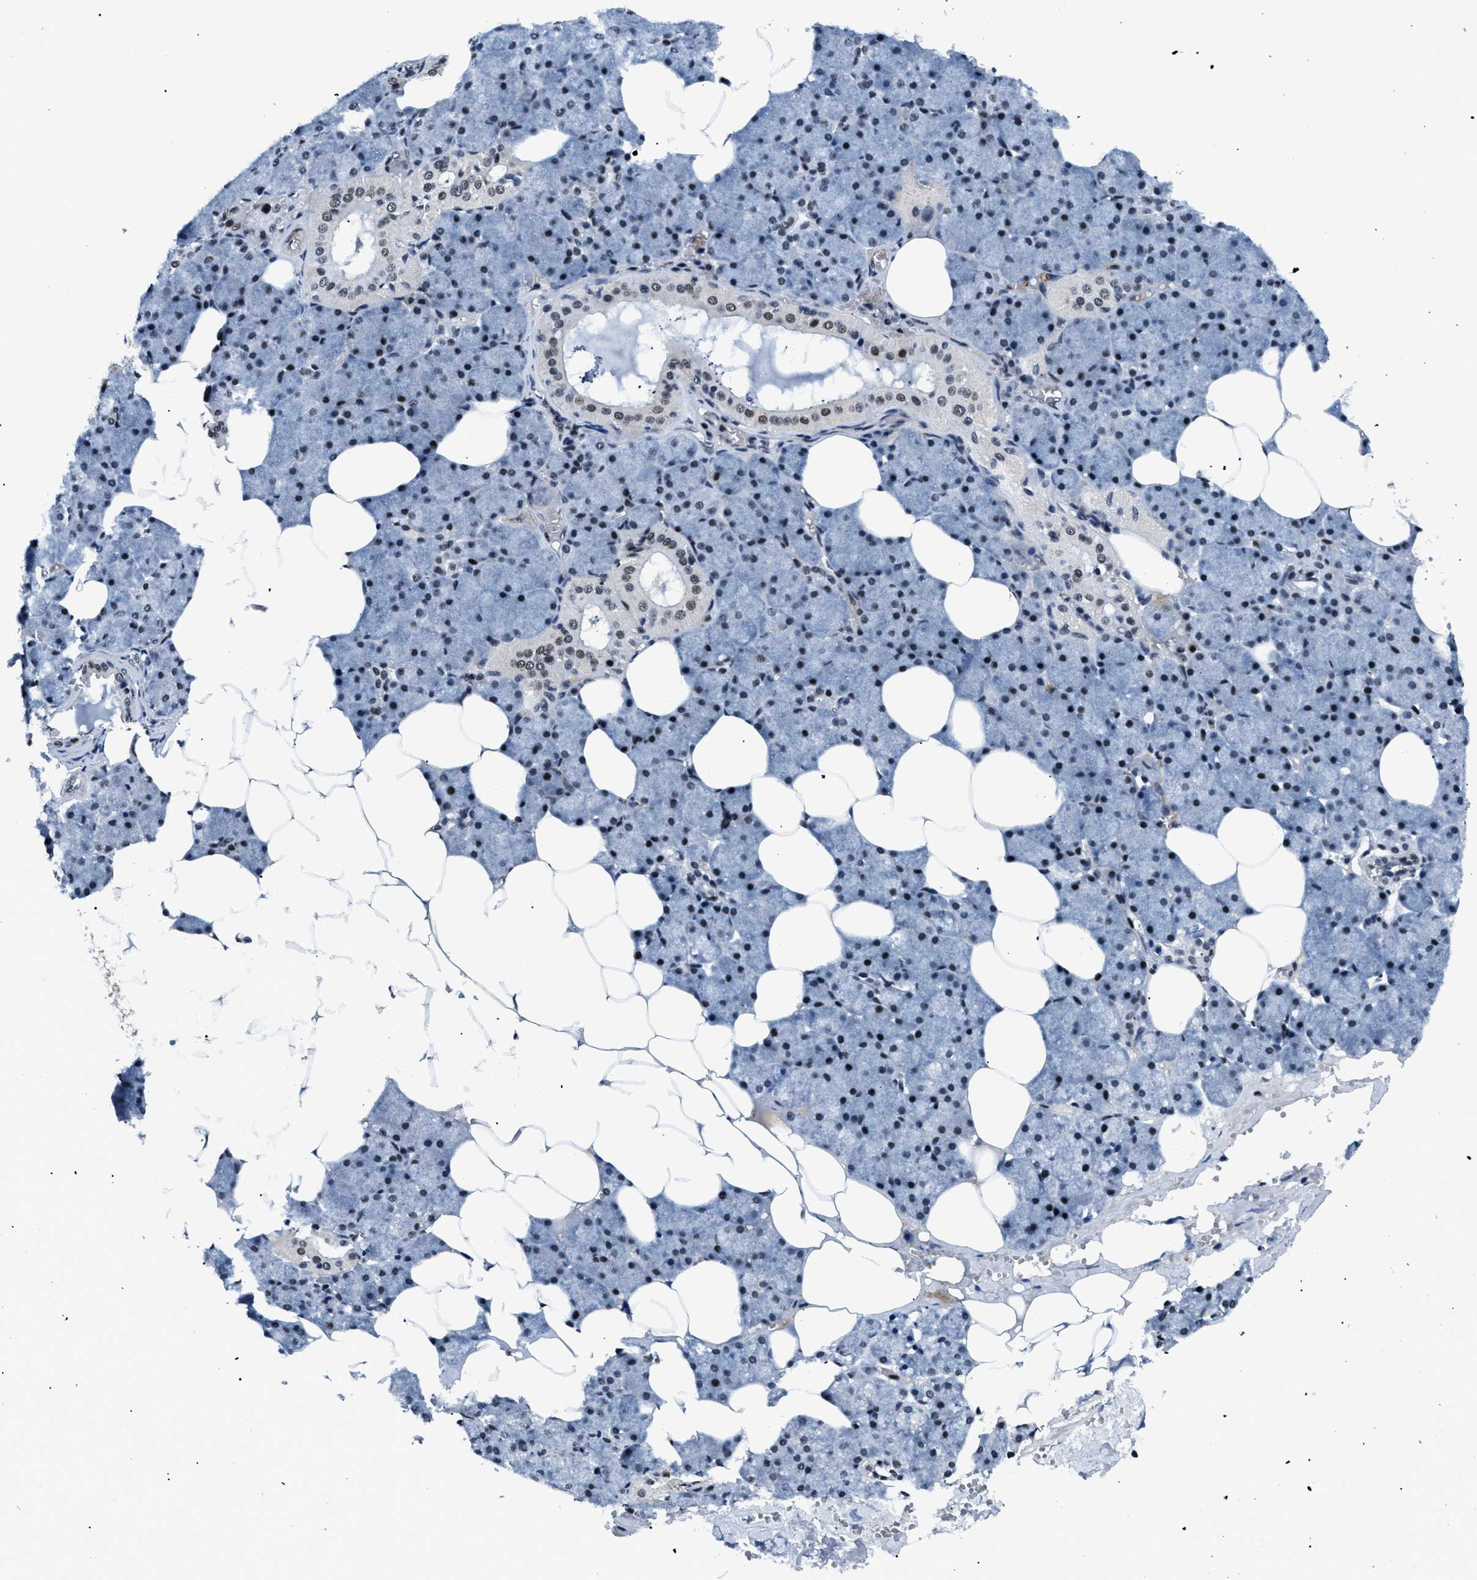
{"staining": {"intensity": "strong", "quantity": ">75%", "location": "nuclear"}, "tissue": "salivary gland", "cell_type": "Glandular cells", "image_type": "normal", "snomed": [{"axis": "morphology", "description": "Normal tissue, NOS"}, {"axis": "topography", "description": "Salivary gland"}], "caption": "An immunohistochemistry photomicrograph of unremarkable tissue is shown. Protein staining in brown highlights strong nuclear positivity in salivary gland within glandular cells. Using DAB (3,3'-diaminobenzidine) (brown) and hematoxylin (blue) stains, captured at high magnification using brightfield microscopy.", "gene": "SMARCB1", "patient": {"sex": "male", "age": 62}}